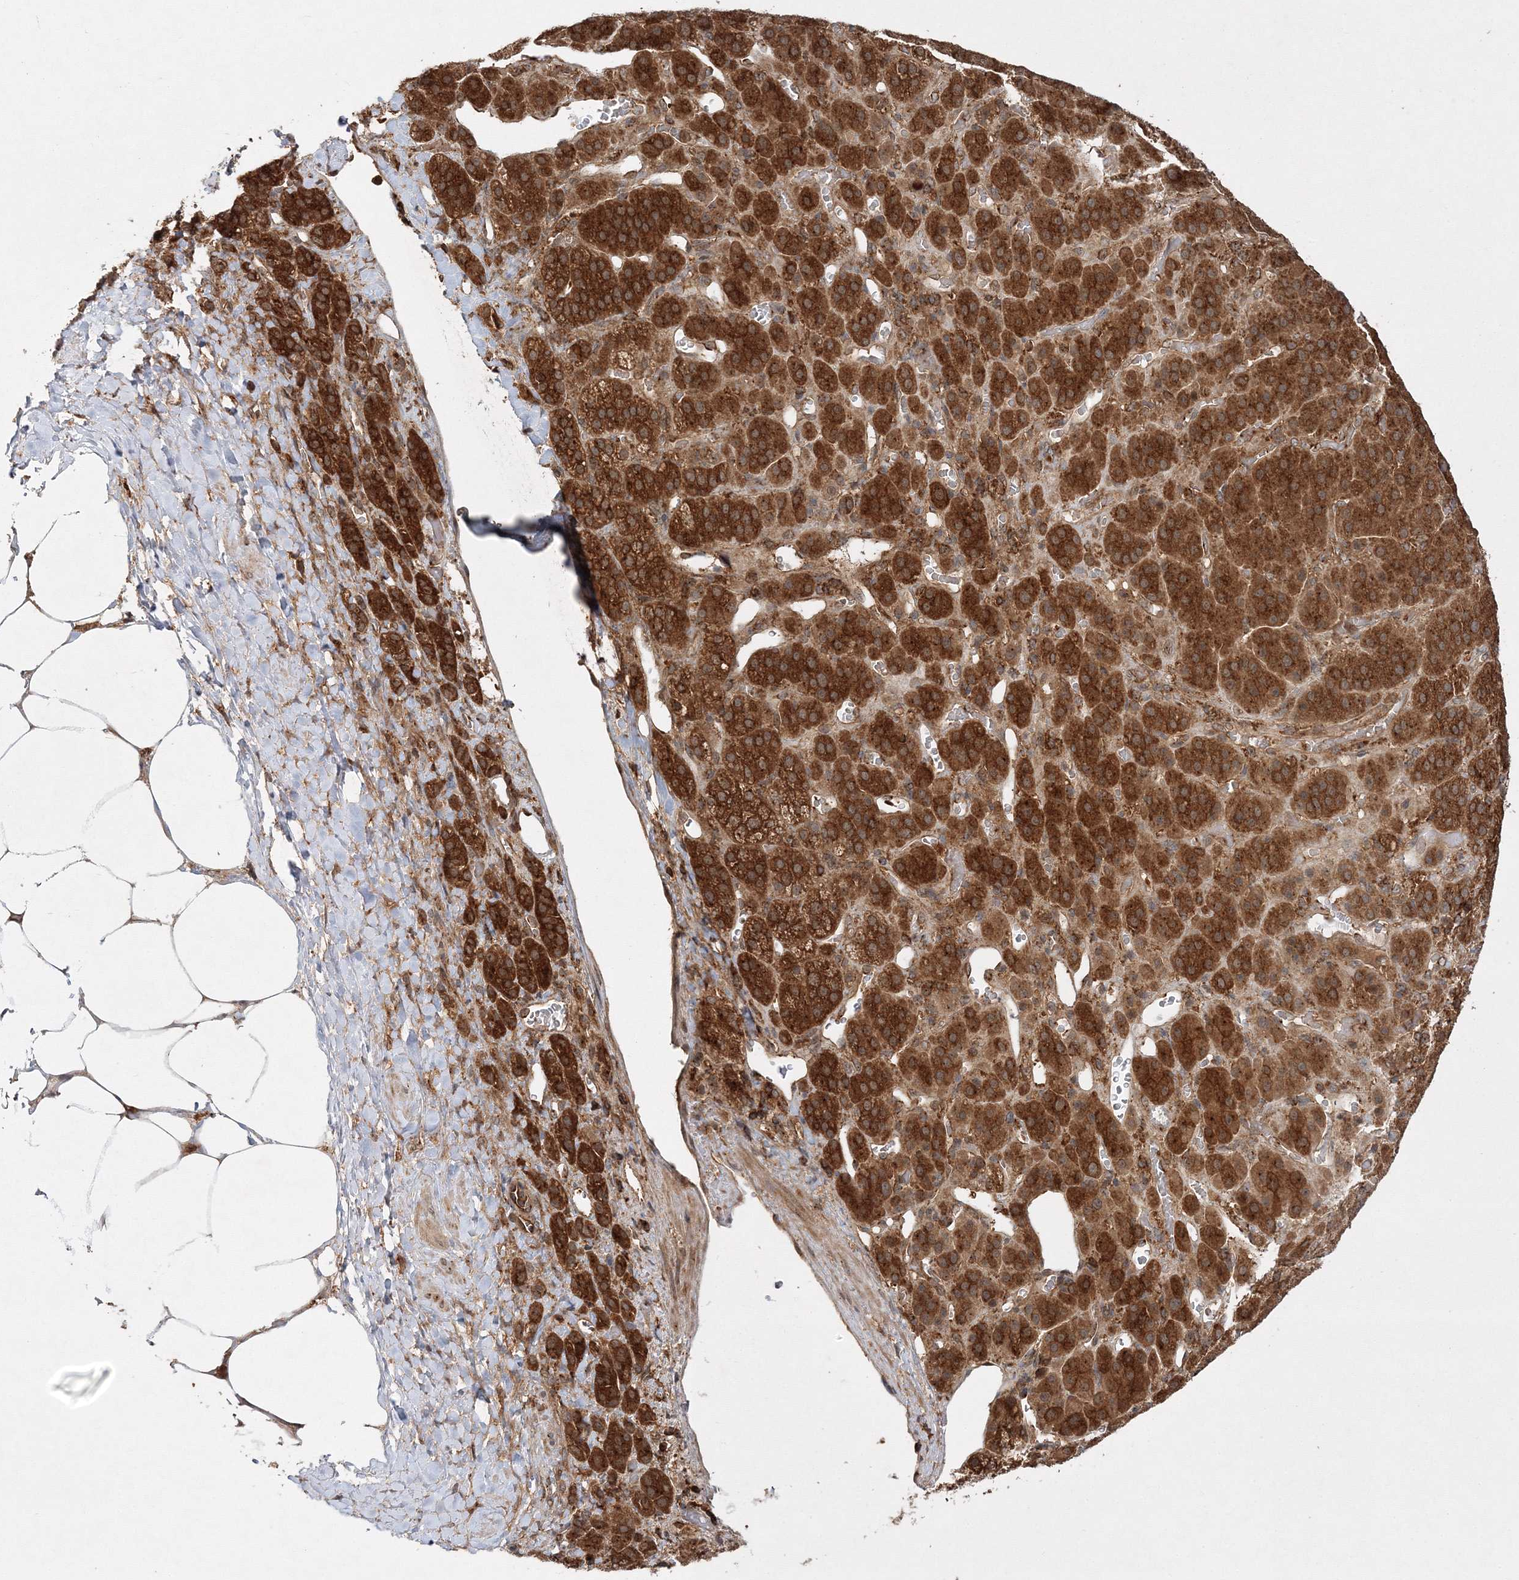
{"staining": {"intensity": "strong", "quantity": ">75%", "location": "cytoplasmic/membranous"}, "tissue": "adrenal gland", "cell_type": "Glandular cells", "image_type": "normal", "snomed": [{"axis": "morphology", "description": "Normal tissue, NOS"}, {"axis": "topography", "description": "Adrenal gland"}], "caption": "An immunohistochemistry histopathology image of normal tissue is shown. Protein staining in brown shows strong cytoplasmic/membranous positivity in adrenal gland within glandular cells. The staining was performed using DAB, with brown indicating positive protein expression. Nuclei are stained blue with hematoxylin.", "gene": "WDR37", "patient": {"sex": "male", "age": 57}}